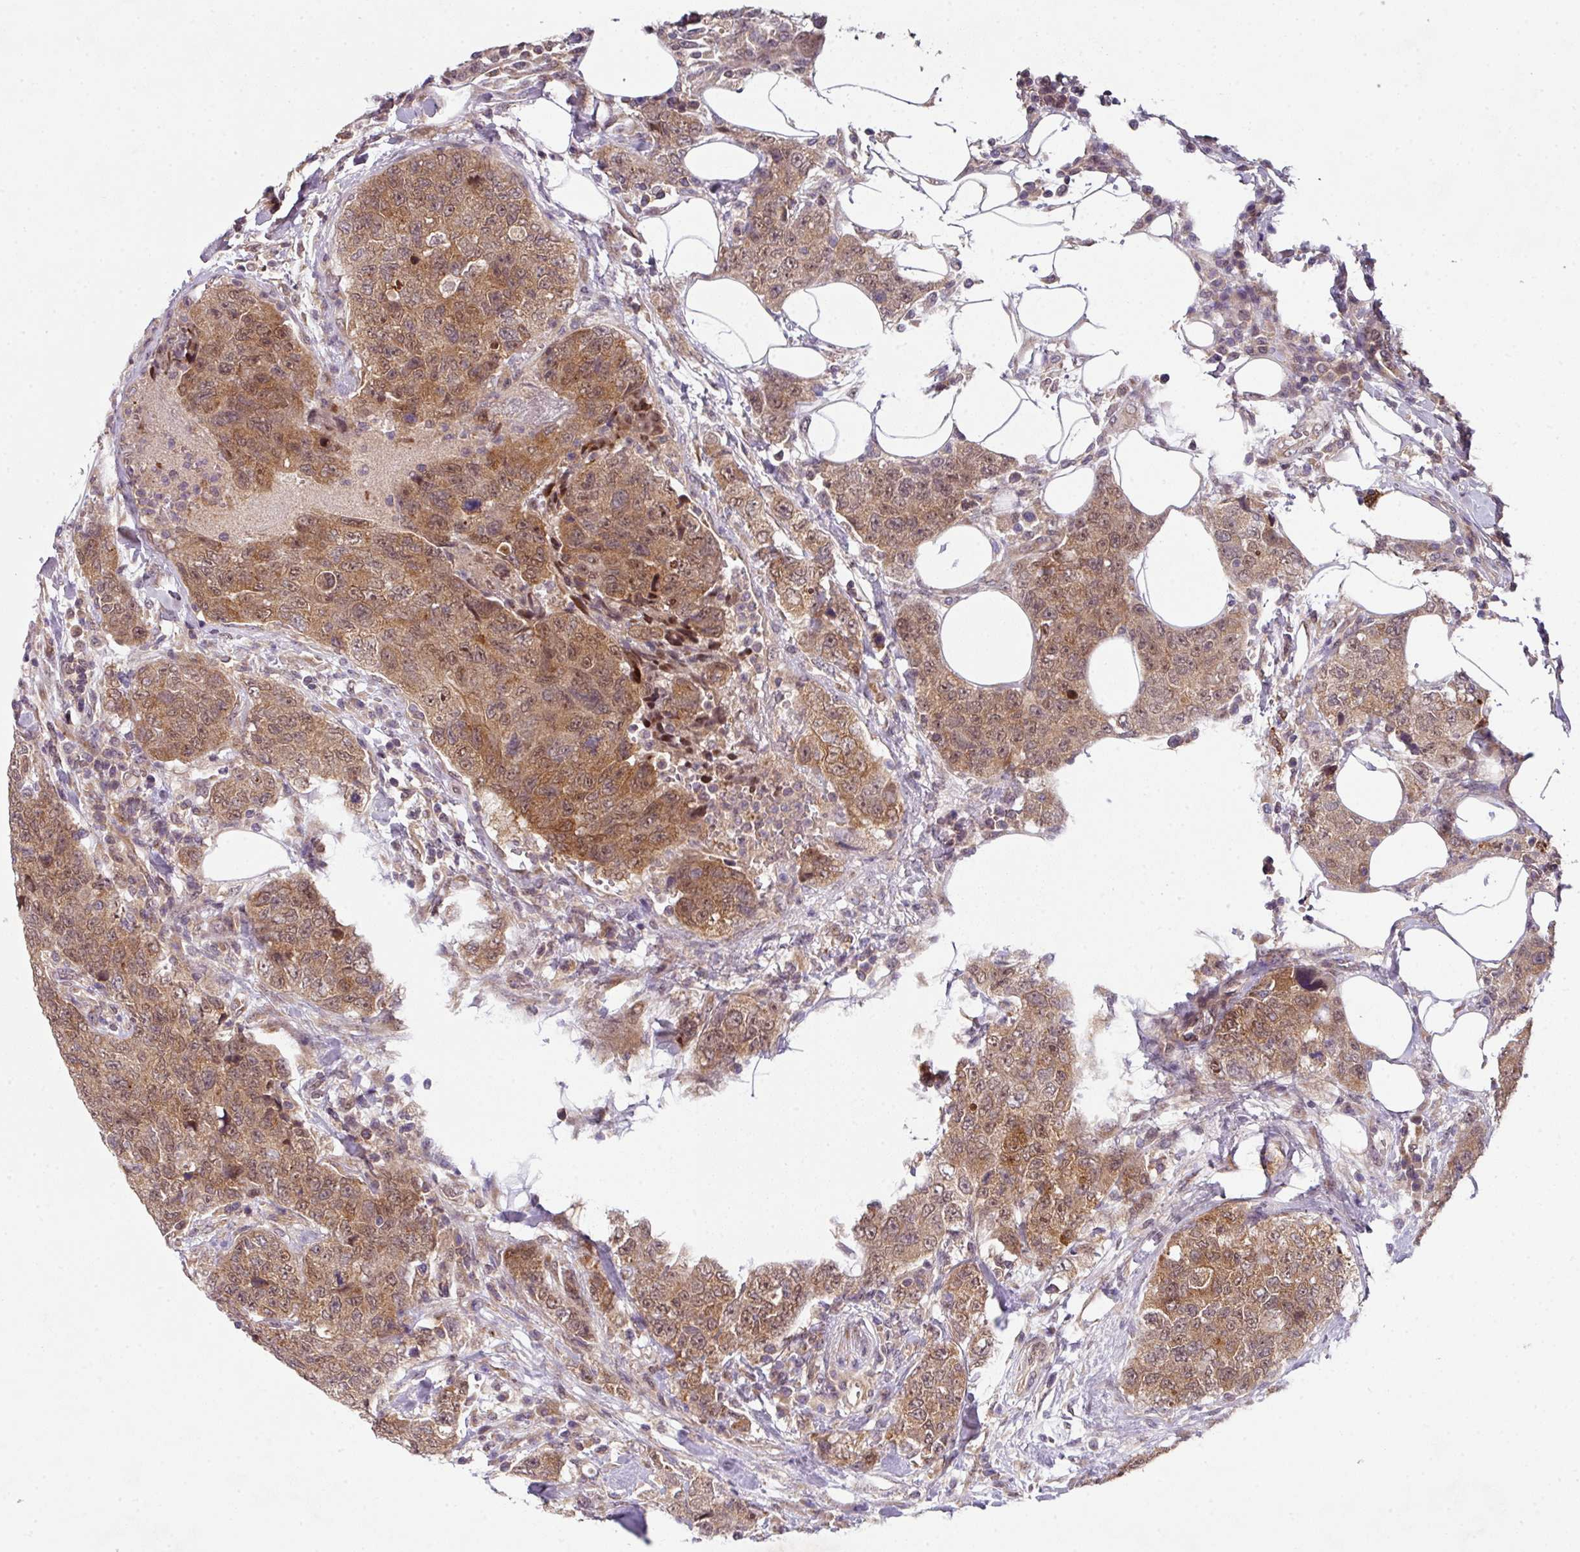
{"staining": {"intensity": "moderate", "quantity": ">75%", "location": "cytoplasmic/membranous,nuclear"}, "tissue": "urothelial cancer", "cell_type": "Tumor cells", "image_type": "cancer", "snomed": [{"axis": "morphology", "description": "Urothelial carcinoma, High grade"}, {"axis": "topography", "description": "Urinary bladder"}], "caption": "Immunohistochemistry of high-grade urothelial carcinoma exhibits medium levels of moderate cytoplasmic/membranous and nuclear staining in approximately >75% of tumor cells. Immunohistochemistry stains the protein of interest in brown and the nuclei are stained blue.", "gene": "CAMLG", "patient": {"sex": "female", "age": 78}}